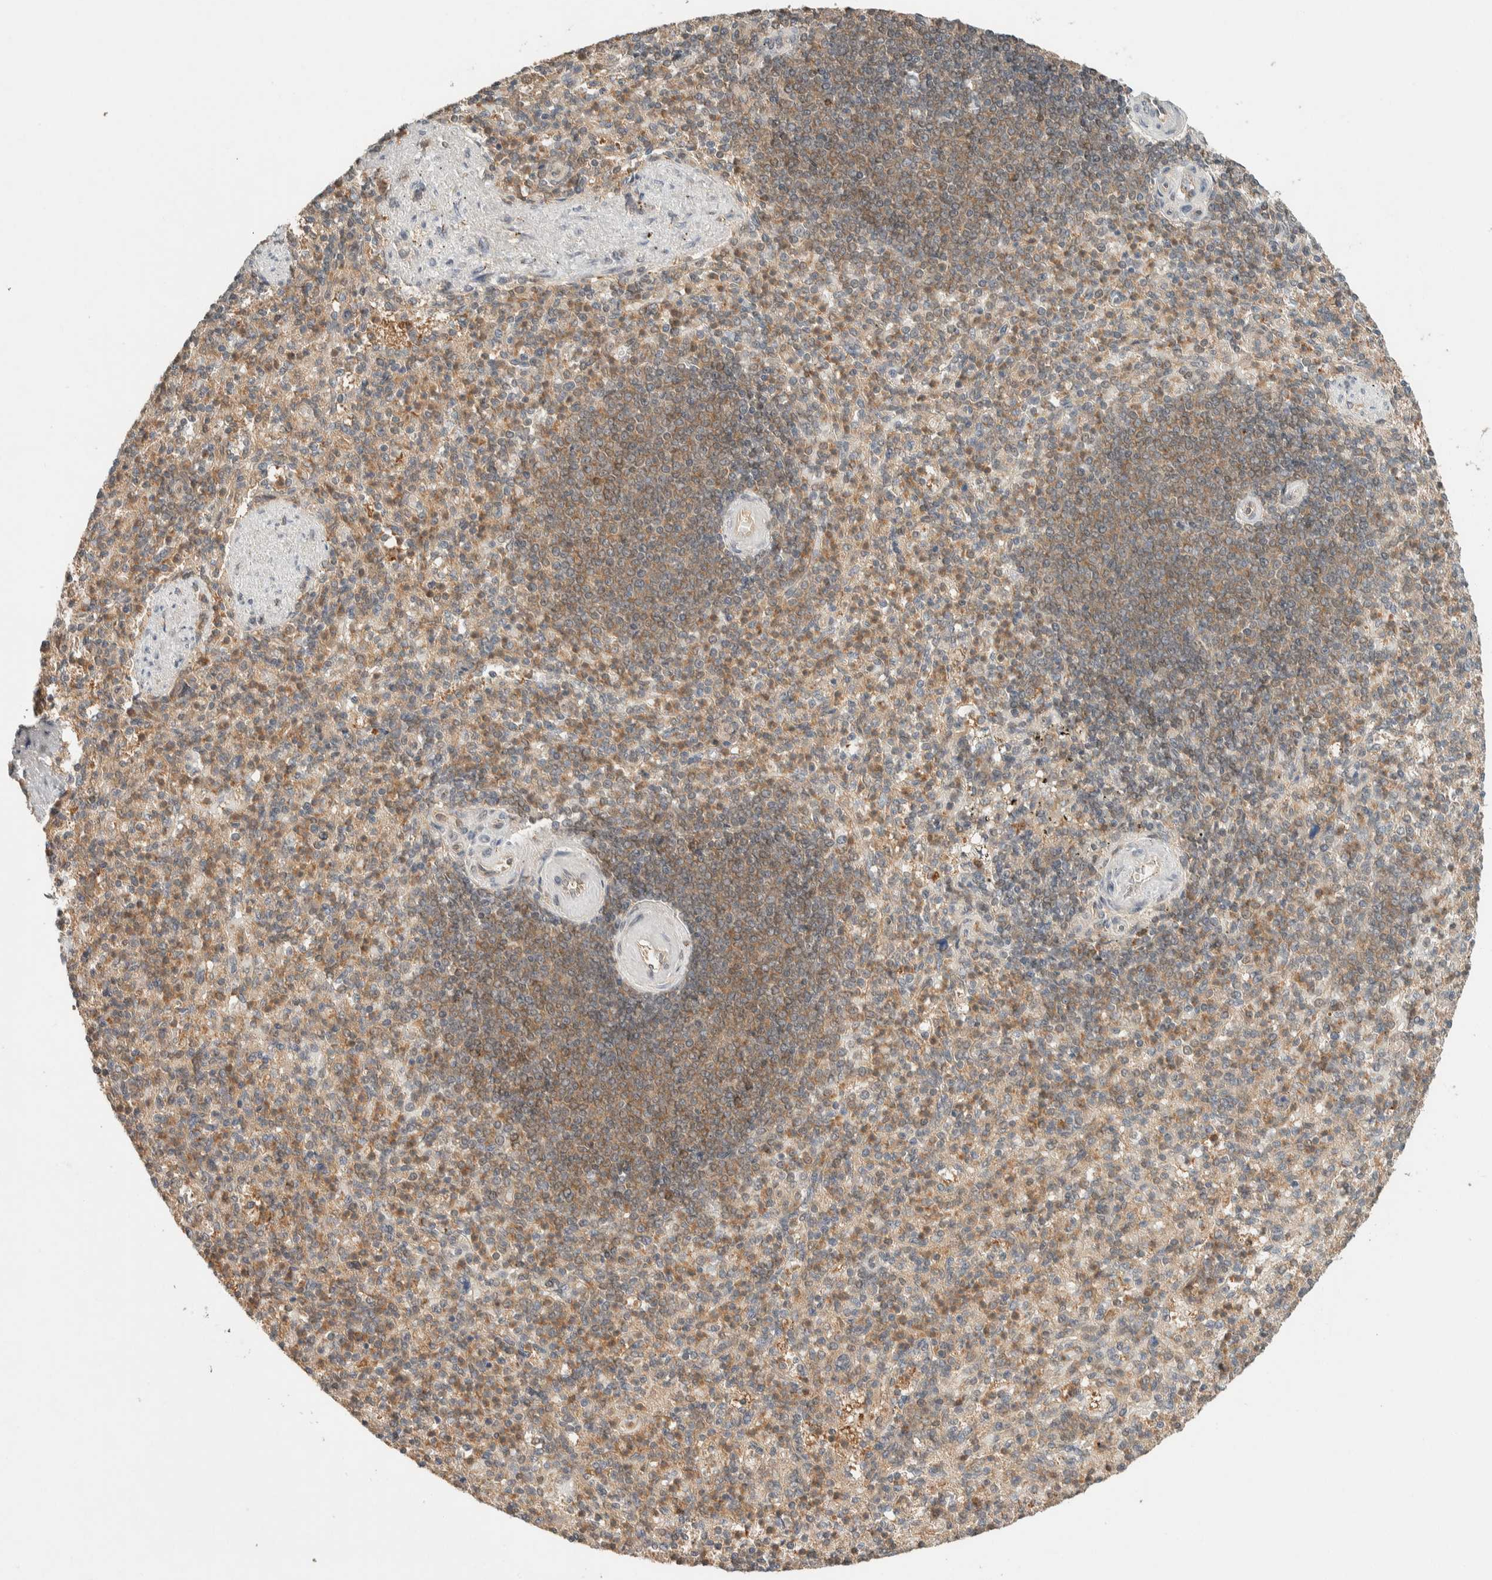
{"staining": {"intensity": "moderate", "quantity": "25%-75%", "location": "cytoplasmic/membranous"}, "tissue": "spleen", "cell_type": "Cells in red pulp", "image_type": "normal", "snomed": [{"axis": "morphology", "description": "Normal tissue, NOS"}, {"axis": "topography", "description": "Spleen"}], "caption": "Cells in red pulp reveal moderate cytoplasmic/membranous positivity in approximately 25%-75% of cells in normal spleen. Nuclei are stained in blue.", "gene": "ZNF567", "patient": {"sex": "female", "age": 74}}